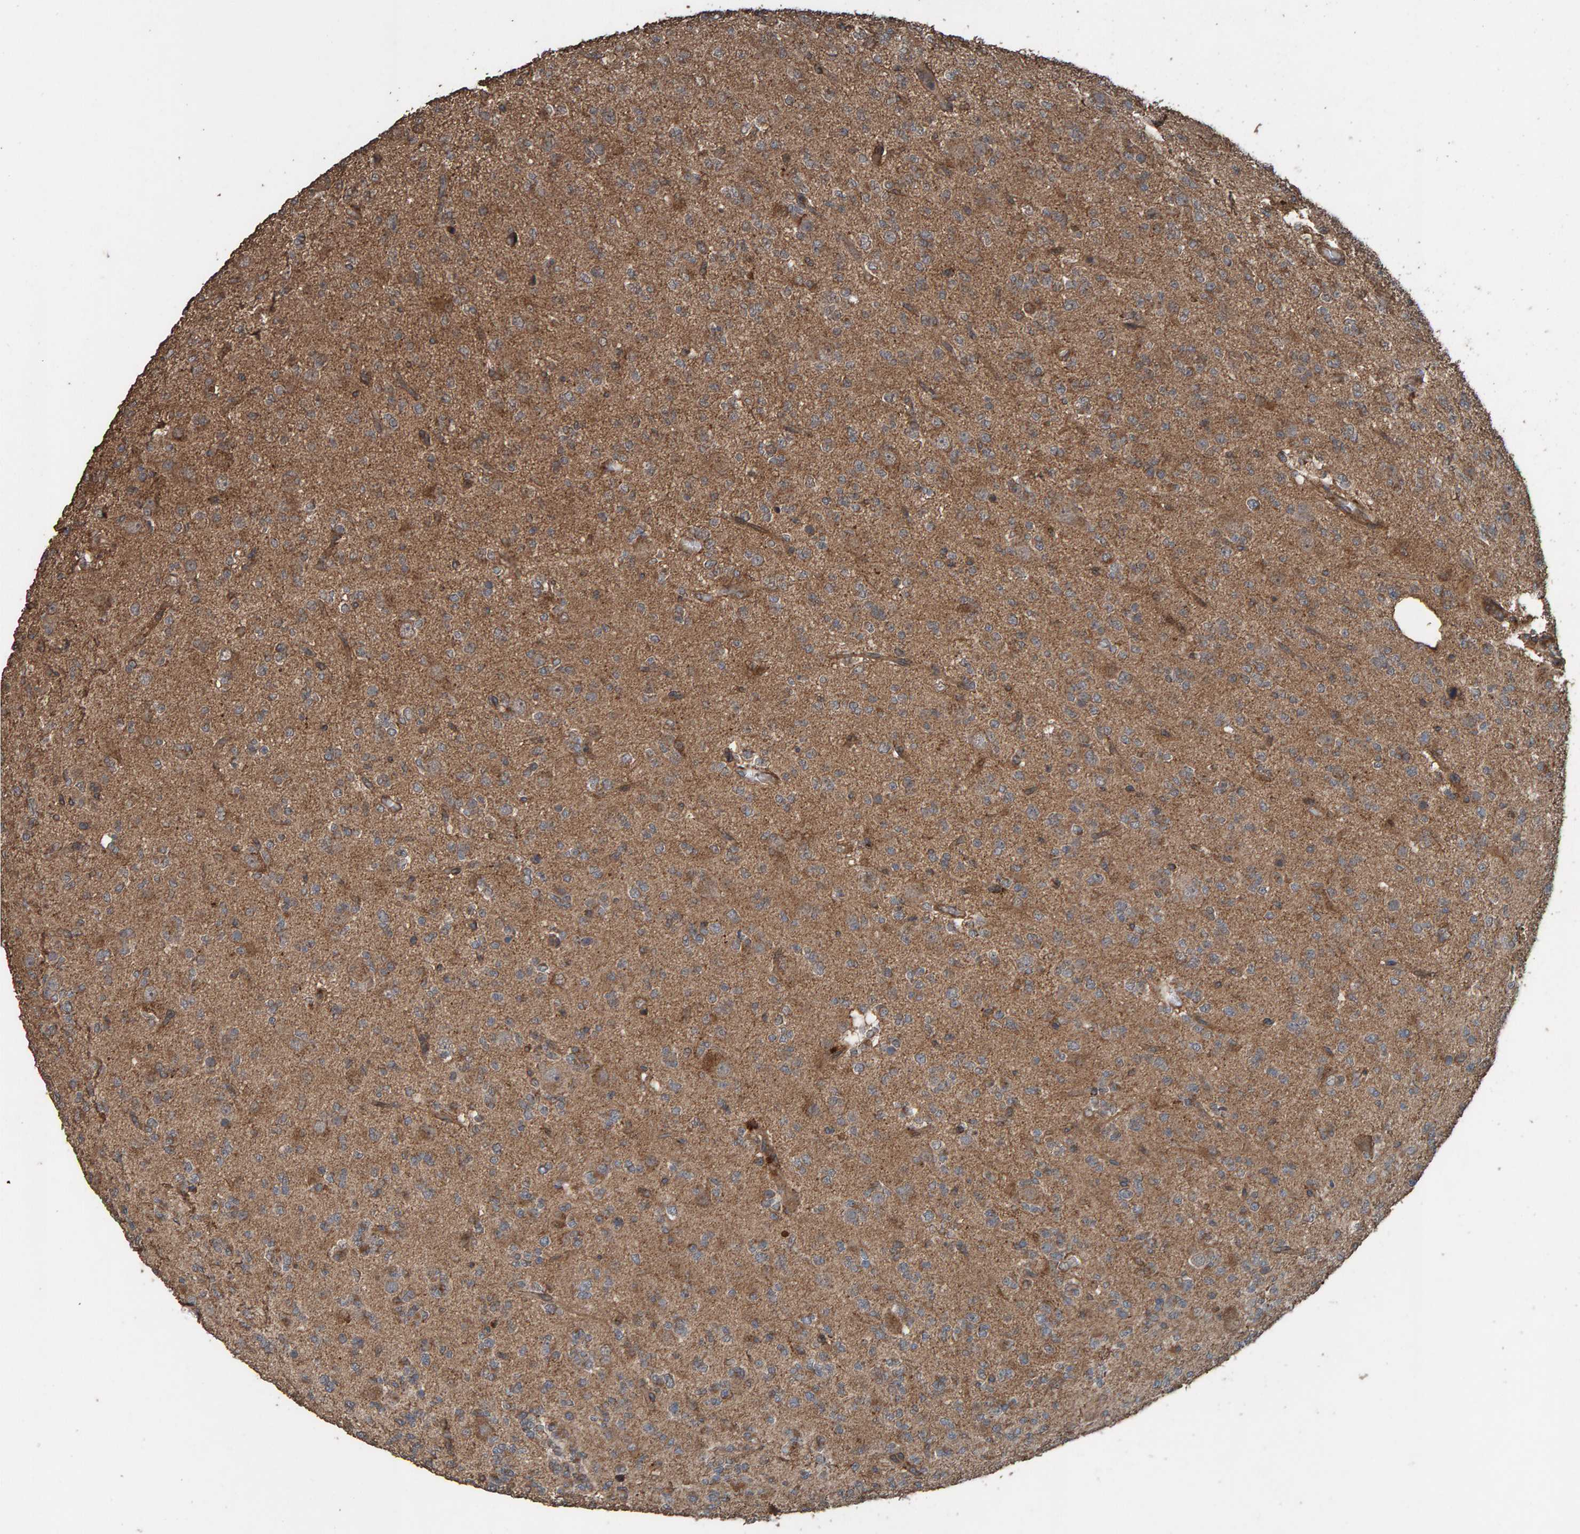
{"staining": {"intensity": "moderate", "quantity": ">75%", "location": "cytoplasmic/membranous"}, "tissue": "glioma", "cell_type": "Tumor cells", "image_type": "cancer", "snomed": [{"axis": "morphology", "description": "Glioma, malignant, Low grade"}, {"axis": "topography", "description": "Brain"}], "caption": "This is an image of immunohistochemistry (IHC) staining of glioma, which shows moderate staining in the cytoplasmic/membranous of tumor cells.", "gene": "DUS1L", "patient": {"sex": "male", "age": 38}}